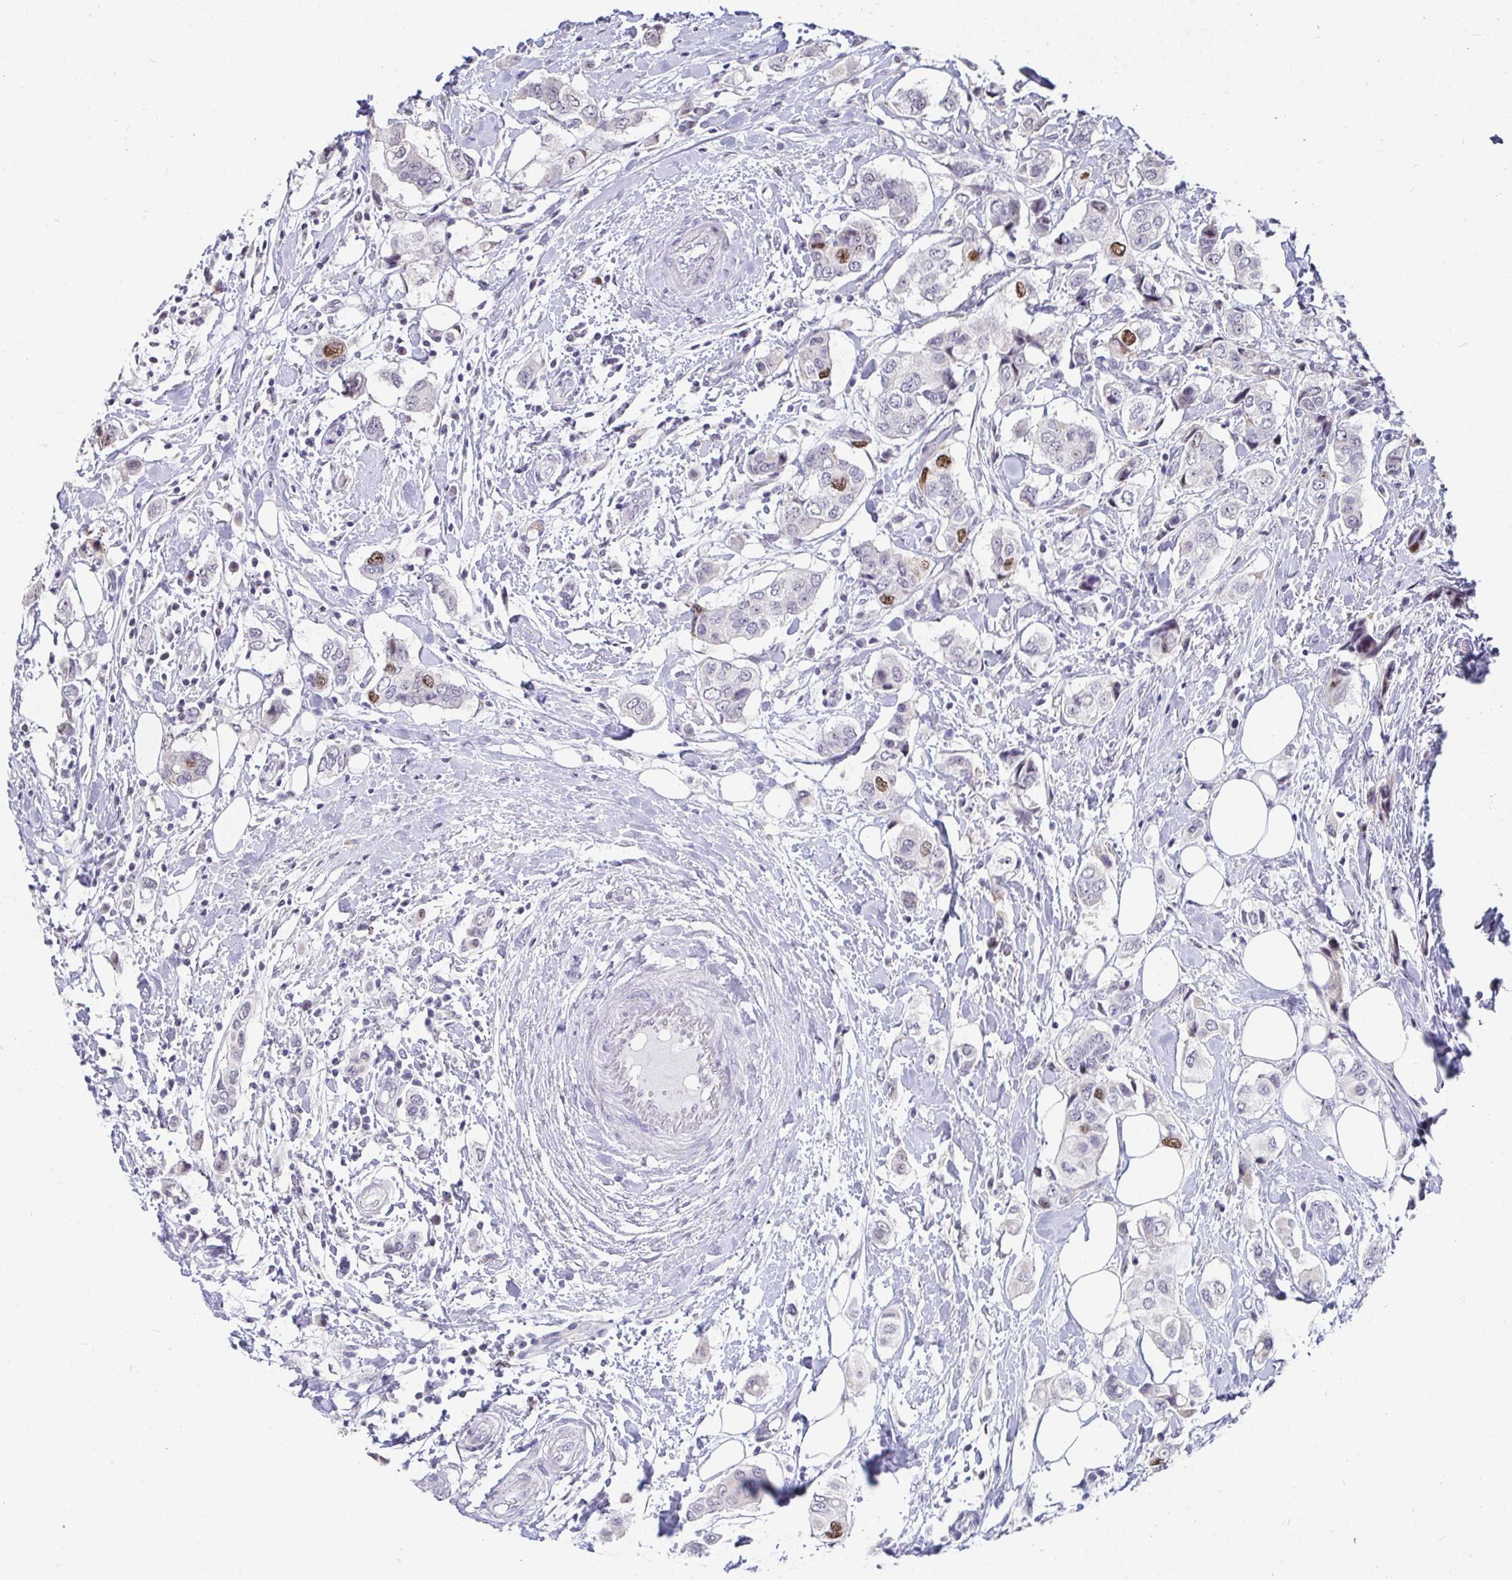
{"staining": {"intensity": "moderate", "quantity": "<25%", "location": "nuclear"}, "tissue": "breast cancer", "cell_type": "Tumor cells", "image_type": "cancer", "snomed": [{"axis": "morphology", "description": "Lobular carcinoma"}, {"axis": "topography", "description": "Breast"}], "caption": "IHC histopathology image of lobular carcinoma (breast) stained for a protein (brown), which displays low levels of moderate nuclear staining in about <25% of tumor cells.", "gene": "ANLN", "patient": {"sex": "female", "age": 51}}